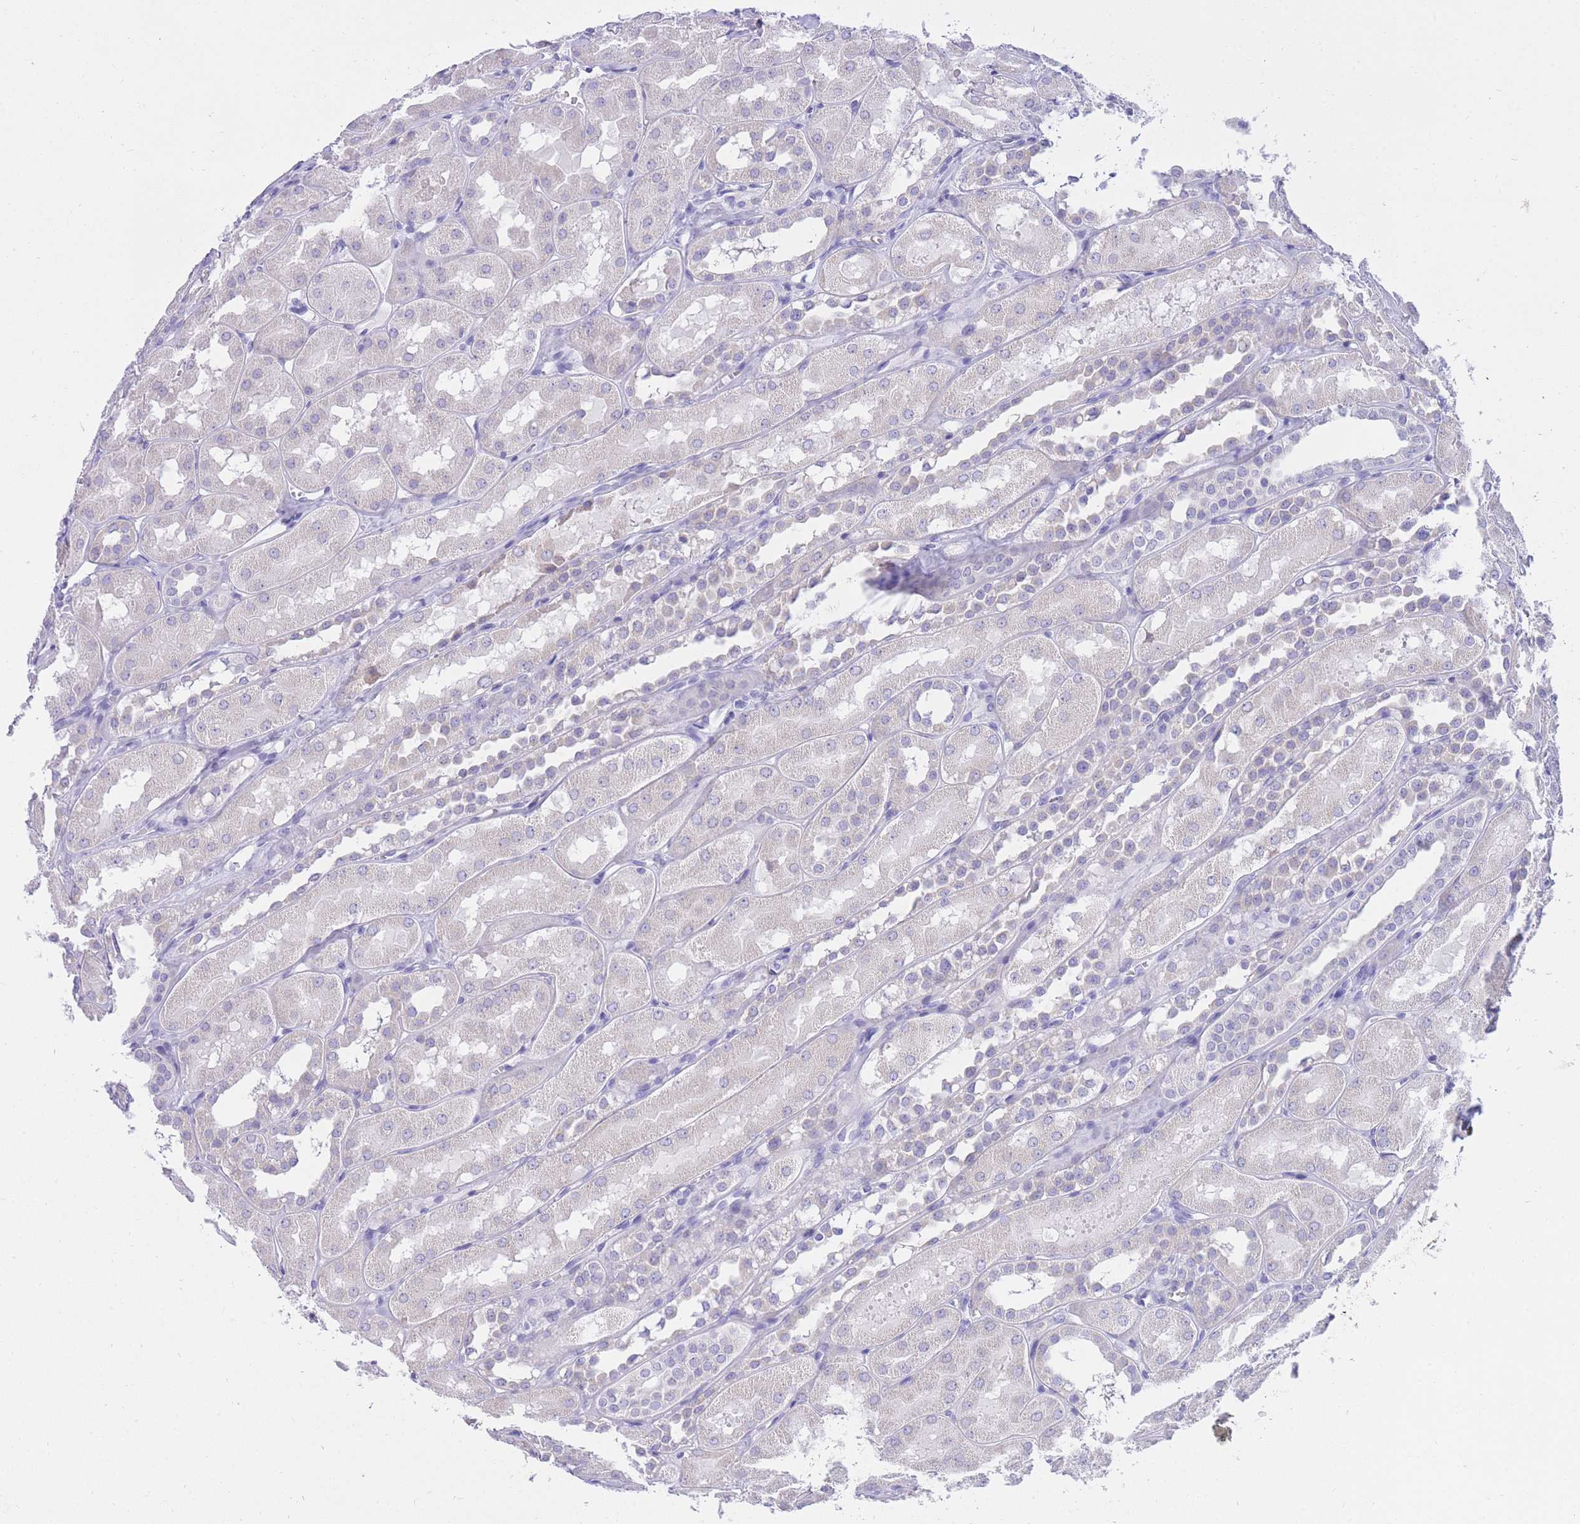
{"staining": {"intensity": "negative", "quantity": "none", "location": "none"}, "tissue": "kidney", "cell_type": "Cells in glomeruli", "image_type": "normal", "snomed": [{"axis": "morphology", "description": "Normal tissue, NOS"}, {"axis": "topography", "description": "Kidney"}, {"axis": "topography", "description": "Urinary bladder"}], "caption": "DAB (3,3'-diaminobenzidine) immunohistochemical staining of benign human kidney demonstrates no significant expression in cells in glomeruli.", "gene": "SSUH2", "patient": {"sex": "male", "age": 16}}